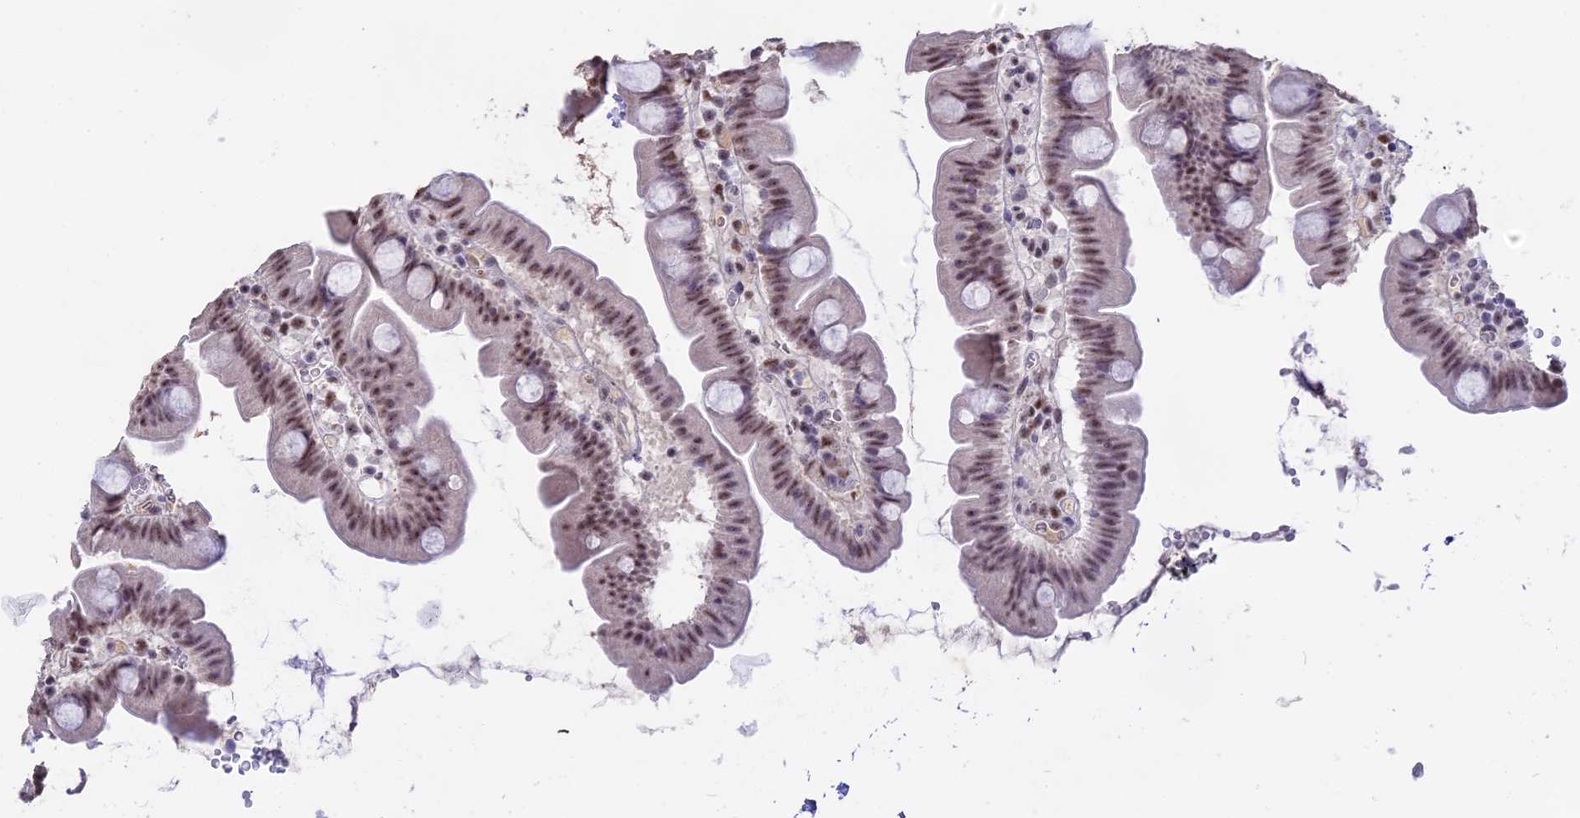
{"staining": {"intensity": "moderate", "quantity": "25%-75%", "location": "nuclear"}, "tissue": "small intestine", "cell_type": "Glandular cells", "image_type": "normal", "snomed": [{"axis": "morphology", "description": "Normal tissue, NOS"}, {"axis": "topography", "description": "Small intestine"}], "caption": "Immunohistochemical staining of benign small intestine displays moderate nuclear protein expression in approximately 25%-75% of glandular cells.", "gene": "SETD2", "patient": {"sex": "female", "age": 68}}